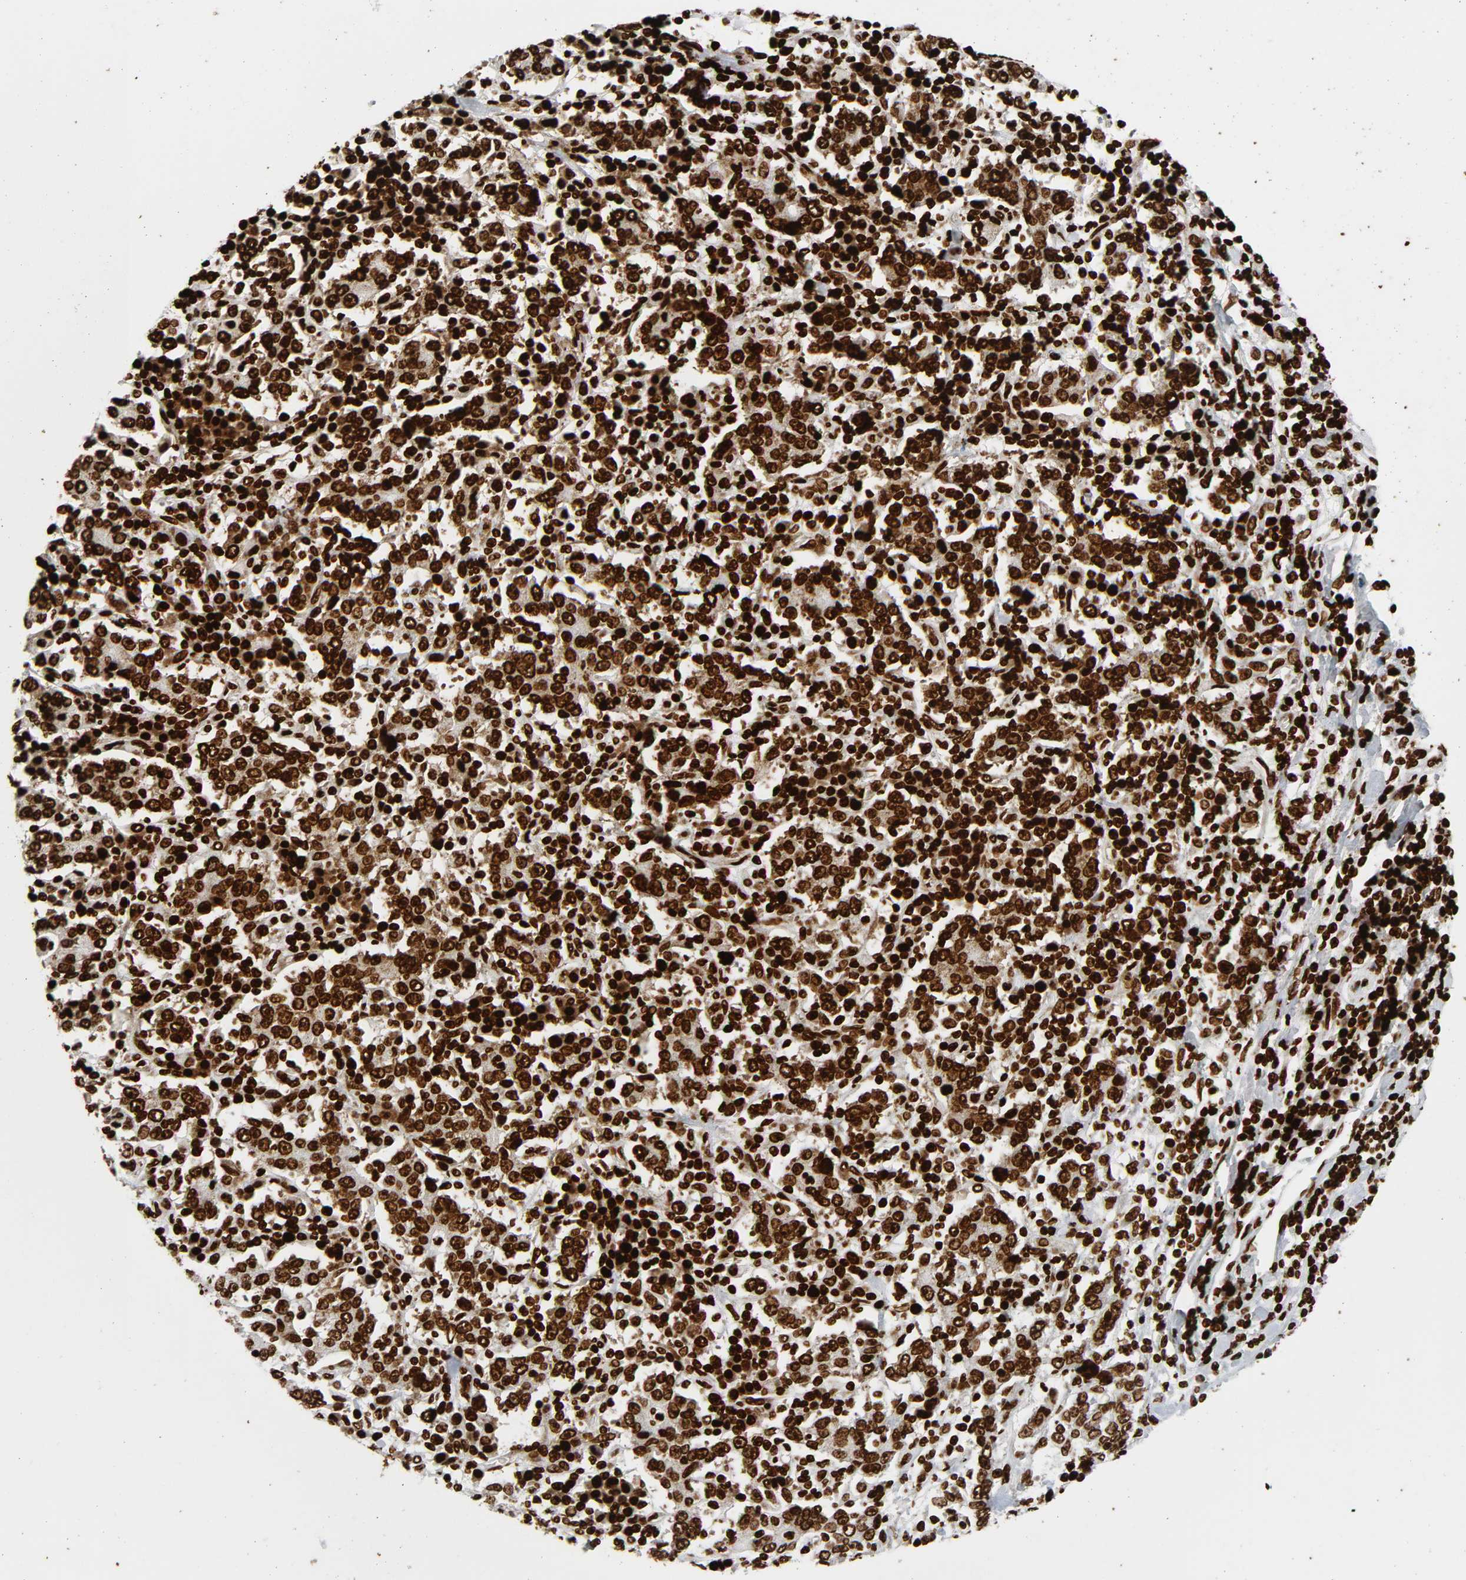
{"staining": {"intensity": "strong", "quantity": ">75%", "location": "nuclear"}, "tissue": "stomach cancer", "cell_type": "Tumor cells", "image_type": "cancer", "snomed": [{"axis": "morphology", "description": "Normal tissue, NOS"}, {"axis": "morphology", "description": "Adenocarcinoma, NOS"}, {"axis": "topography", "description": "Stomach, upper"}, {"axis": "topography", "description": "Stomach"}], "caption": "The photomicrograph exhibits staining of adenocarcinoma (stomach), revealing strong nuclear protein staining (brown color) within tumor cells. The staining was performed using DAB (3,3'-diaminobenzidine), with brown indicating positive protein expression. Nuclei are stained blue with hematoxylin.", "gene": "RXRA", "patient": {"sex": "male", "age": 59}}